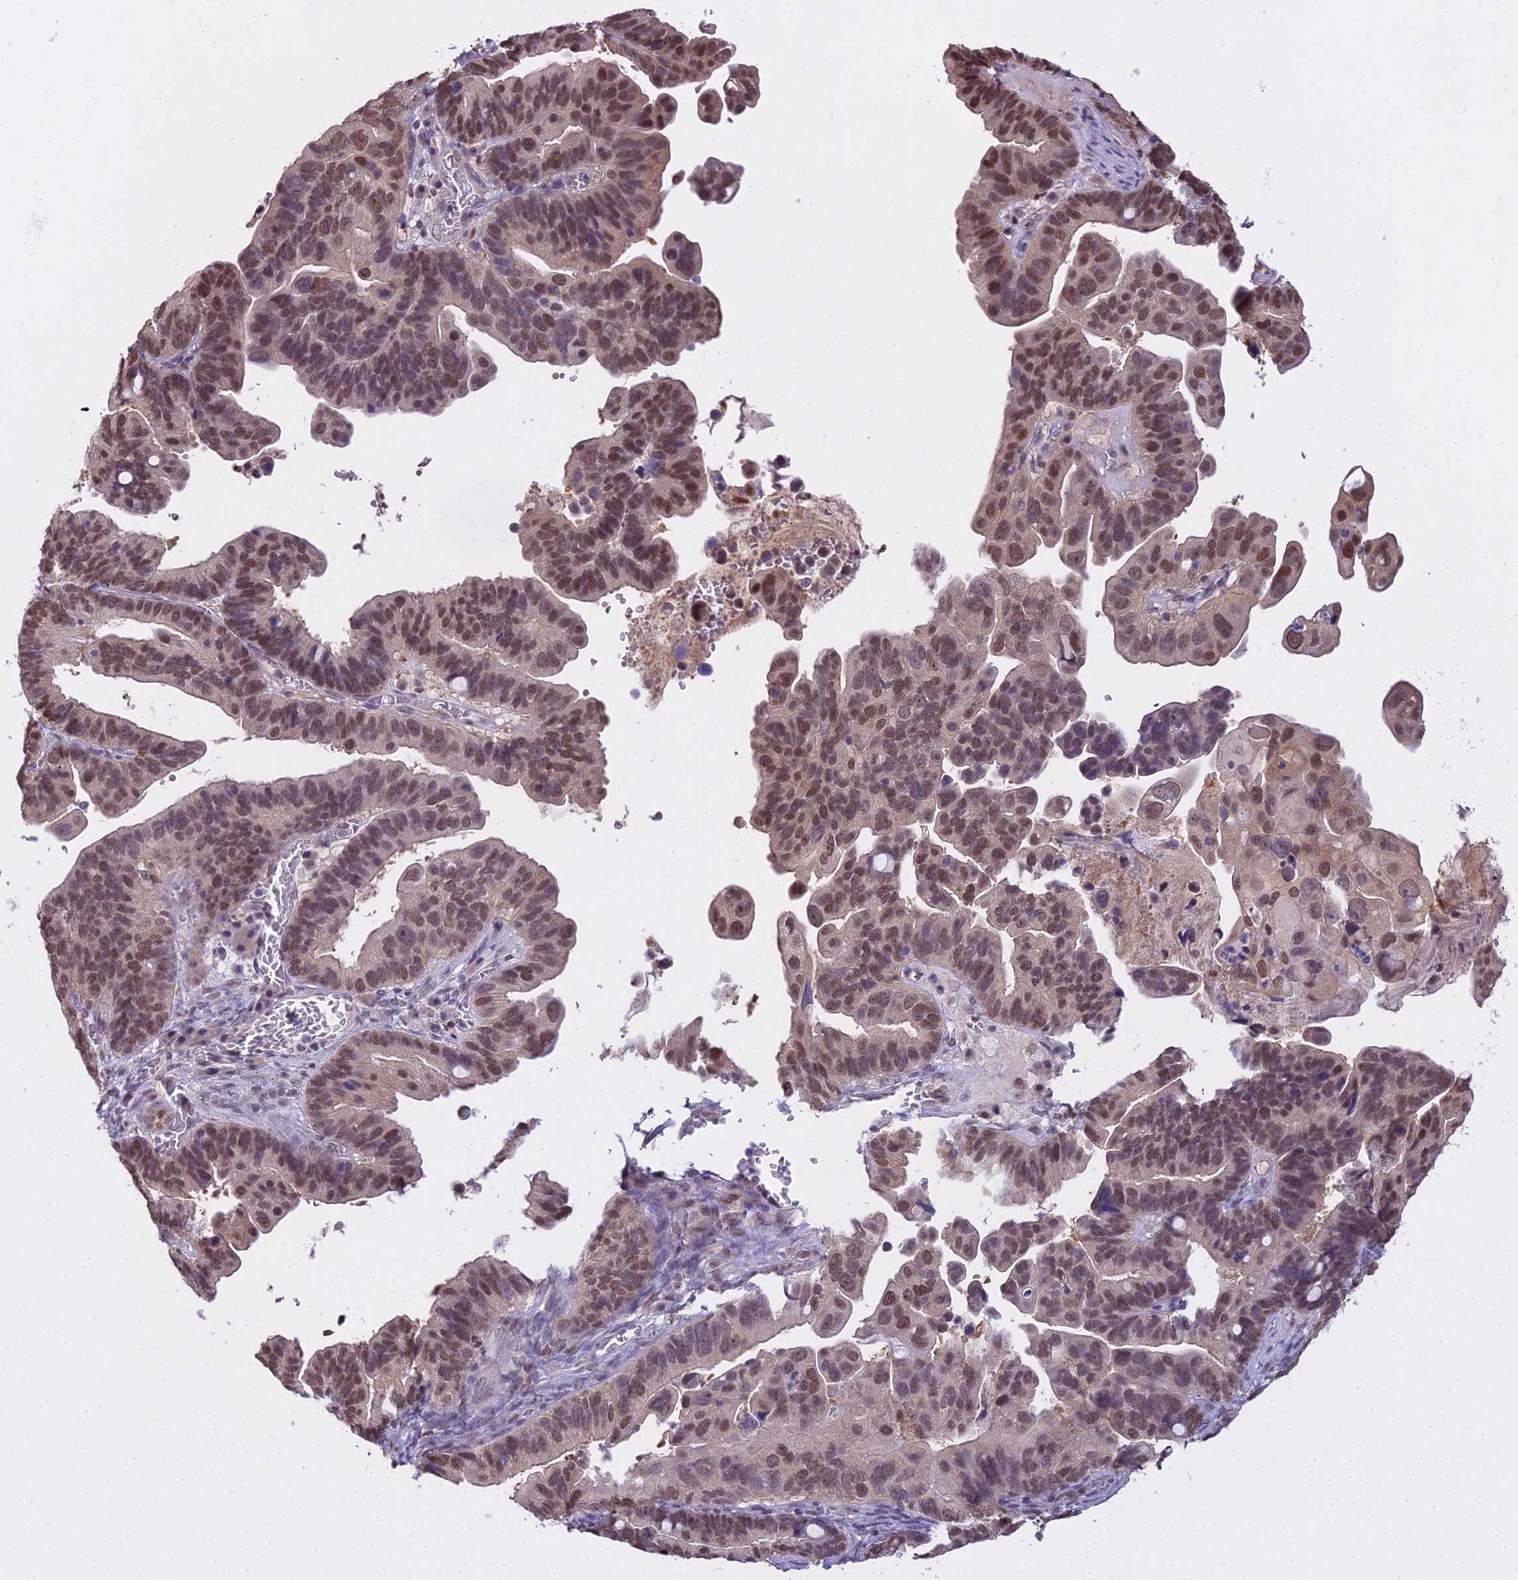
{"staining": {"intensity": "moderate", "quantity": ">75%", "location": "nuclear"}, "tissue": "ovarian cancer", "cell_type": "Tumor cells", "image_type": "cancer", "snomed": [{"axis": "morphology", "description": "Cystadenocarcinoma, serous, NOS"}, {"axis": "topography", "description": "Ovary"}], "caption": "Immunohistochemical staining of ovarian cancer (serous cystadenocarcinoma) shows moderate nuclear protein positivity in about >75% of tumor cells. (Brightfield microscopy of DAB IHC at high magnification).", "gene": "MAT2A", "patient": {"sex": "female", "age": 56}}